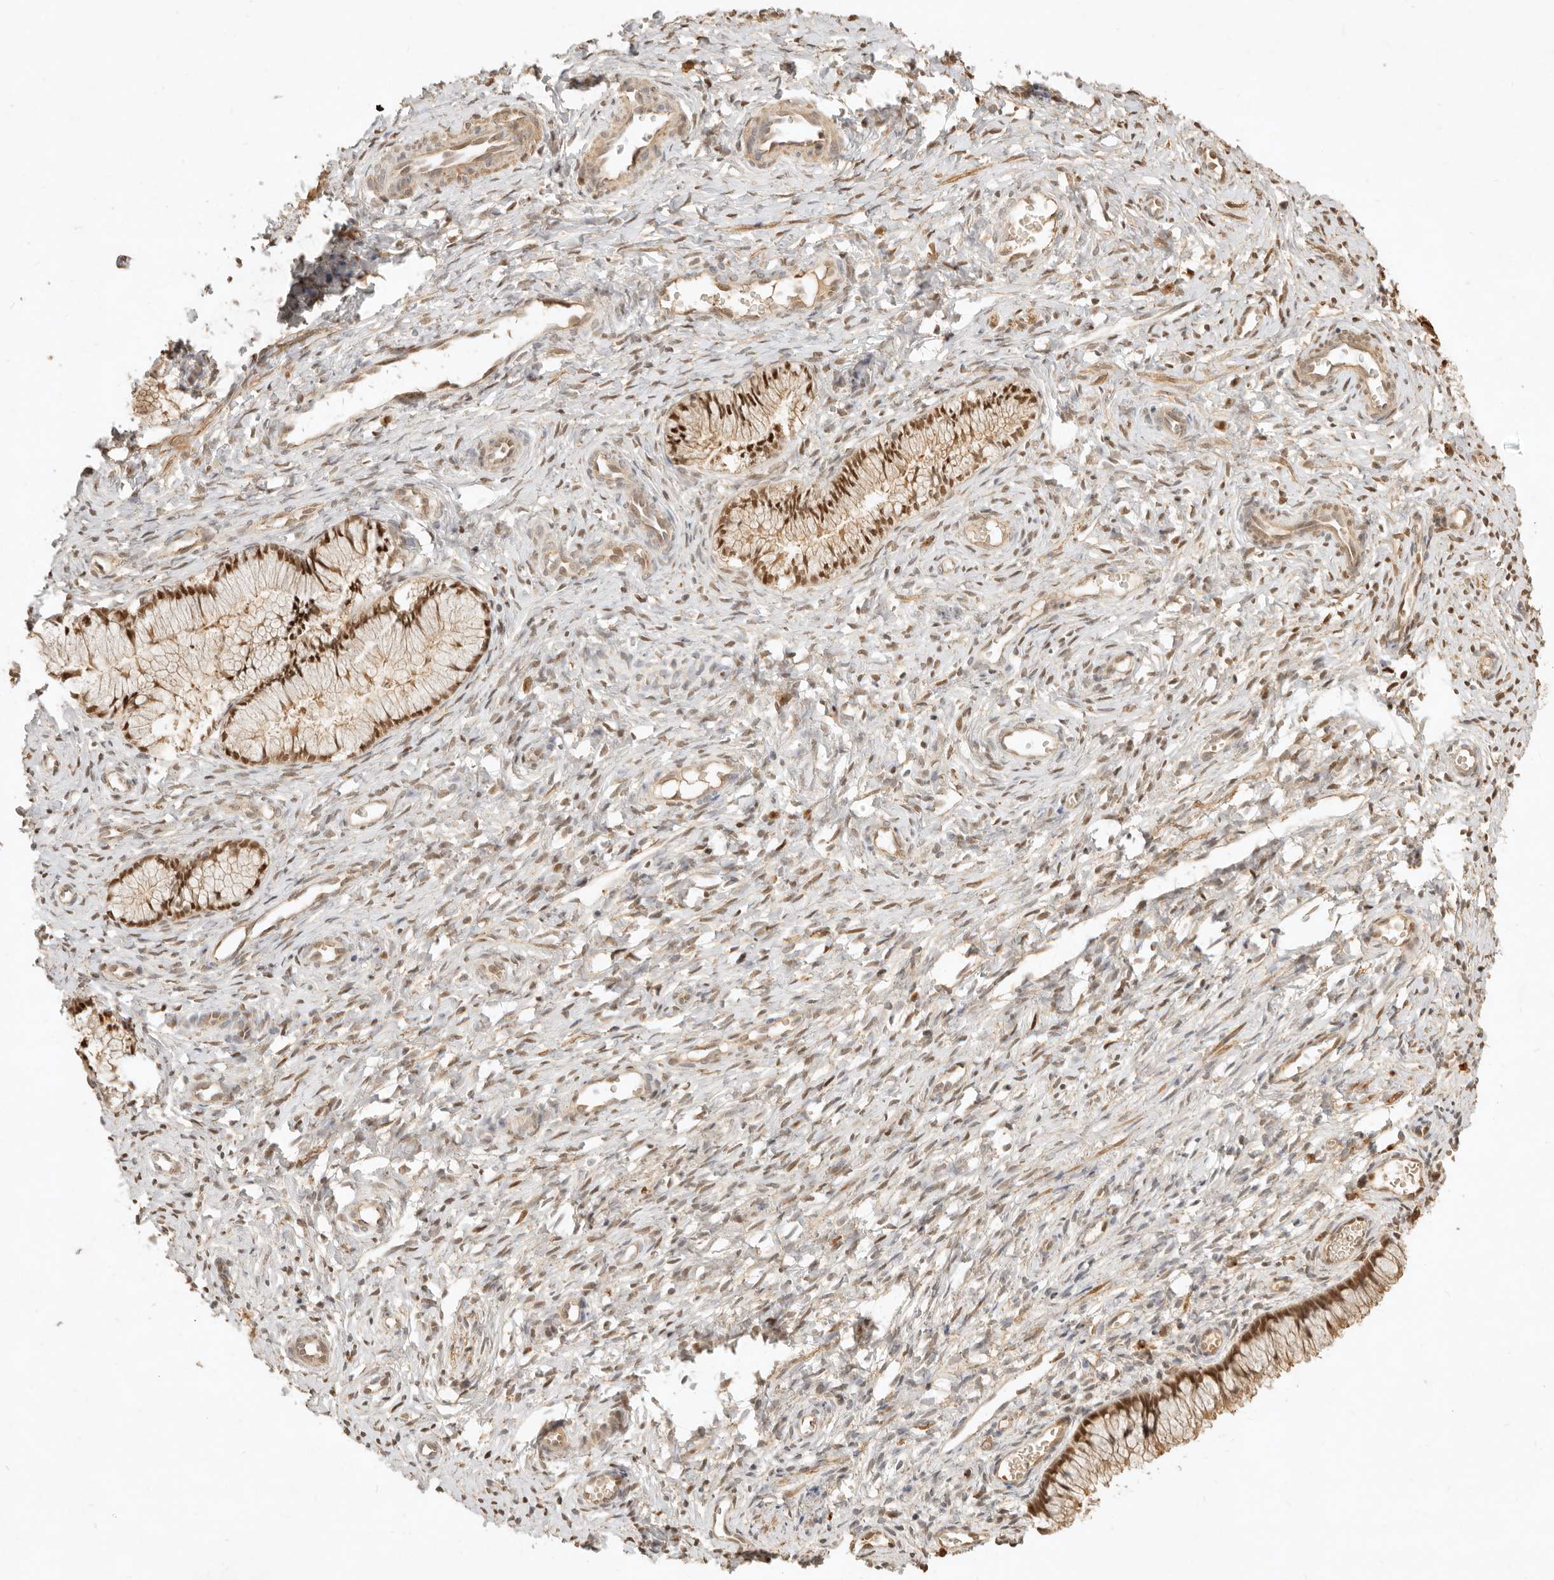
{"staining": {"intensity": "strong", "quantity": ">75%", "location": "cytoplasmic/membranous,nuclear"}, "tissue": "cervix", "cell_type": "Glandular cells", "image_type": "normal", "snomed": [{"axis": "morphology", "description": "Normal tissue, NOS"}, {"axis": "topography", "description": "Cervix"}], "caption": "Immunohistochemical staining of benign human cervix shows strong cytoplasmic/membranous,nuclear protein positivity in about >75% of glandular cells. (brown staining indicates protein expression, while blue staining denotes nuclei).", "gene": "KIF2B", "patient": {"sex": "female", "age": 27}}